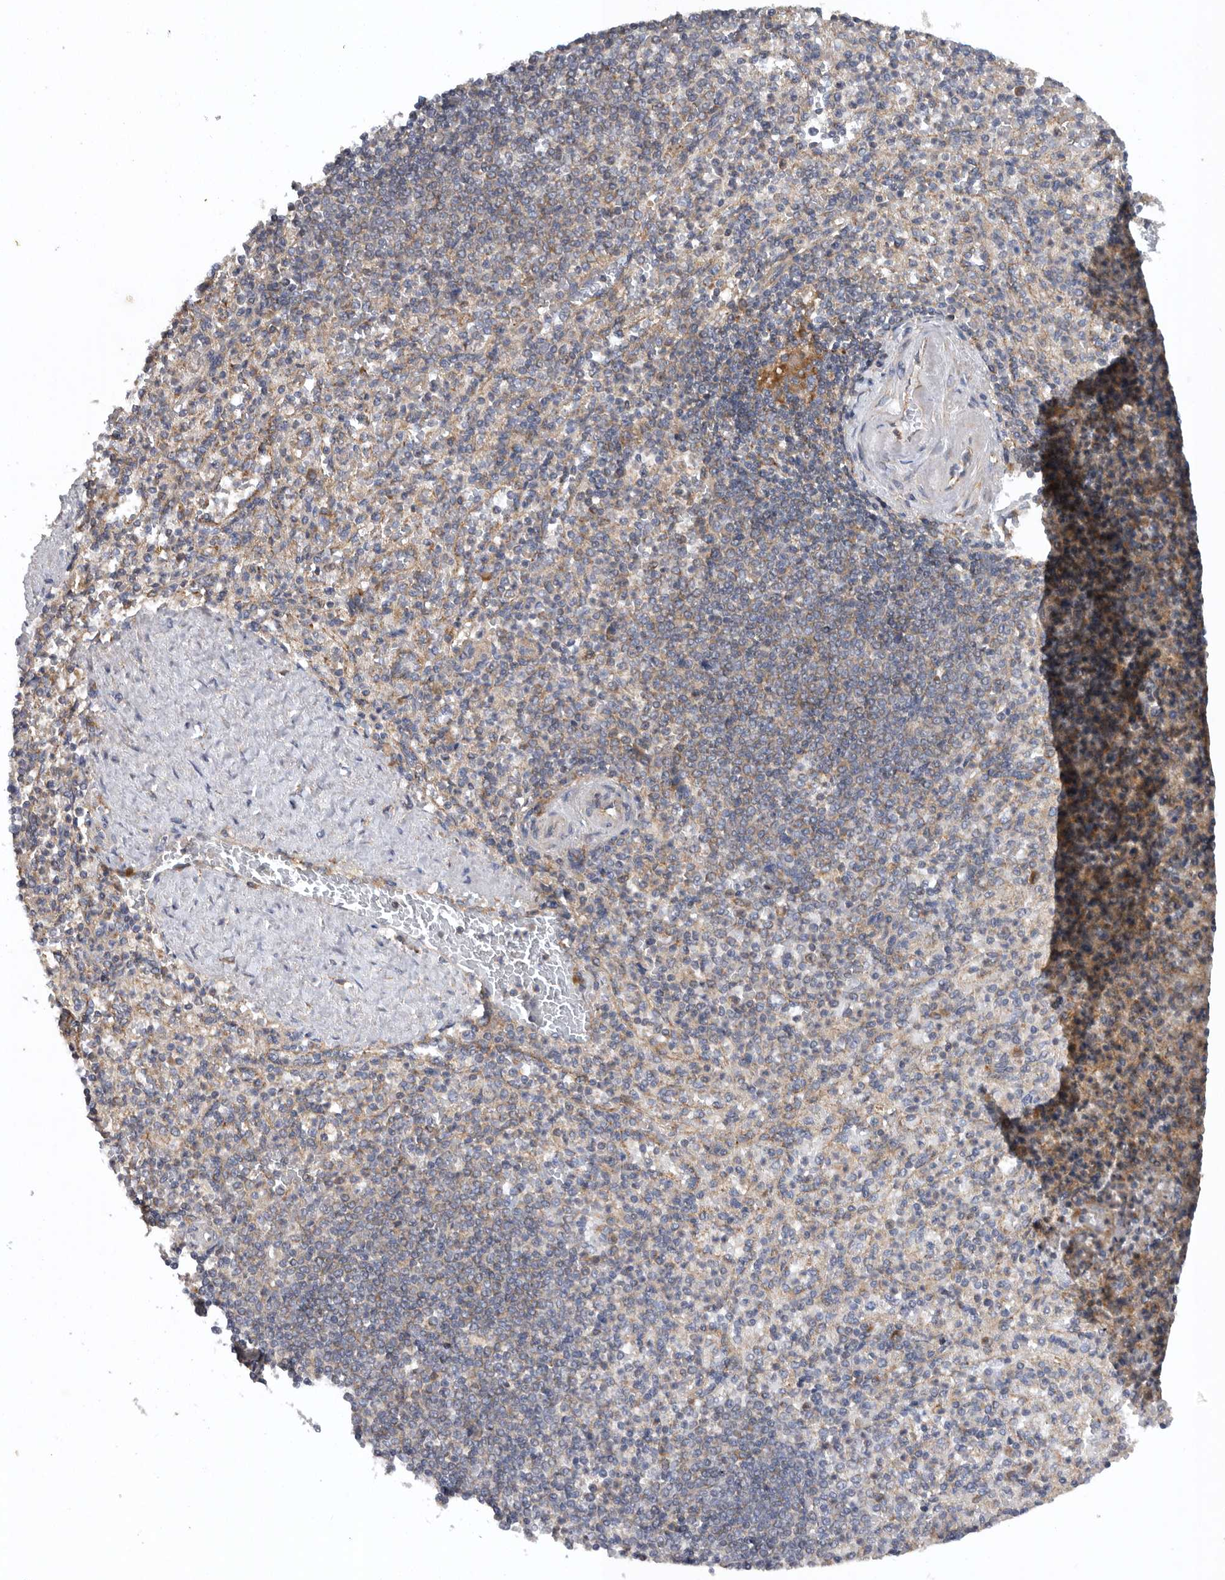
{"staining": {"intensity": "weak", "quantity": "<25%", "location": "cytoplasmic/membranous"}, "tissue": "spleen", "cell_type": "Cells in red pulp", "image_type": "normal", "snomed": [{"axis": "morphology", "description": "Normal tissue, NOS"}, {"axis": "topography", "description": "Spleen"}], "caption": "The photomicrograph demonstrates no staining of cells in red pulp in benign spleen. (DAB (3,3'-diaminobenzidine) immunohistochemistry (IHC), high magnification).", "gene": "C1orf109", "patient": {"sex": "female", "age": 74}}